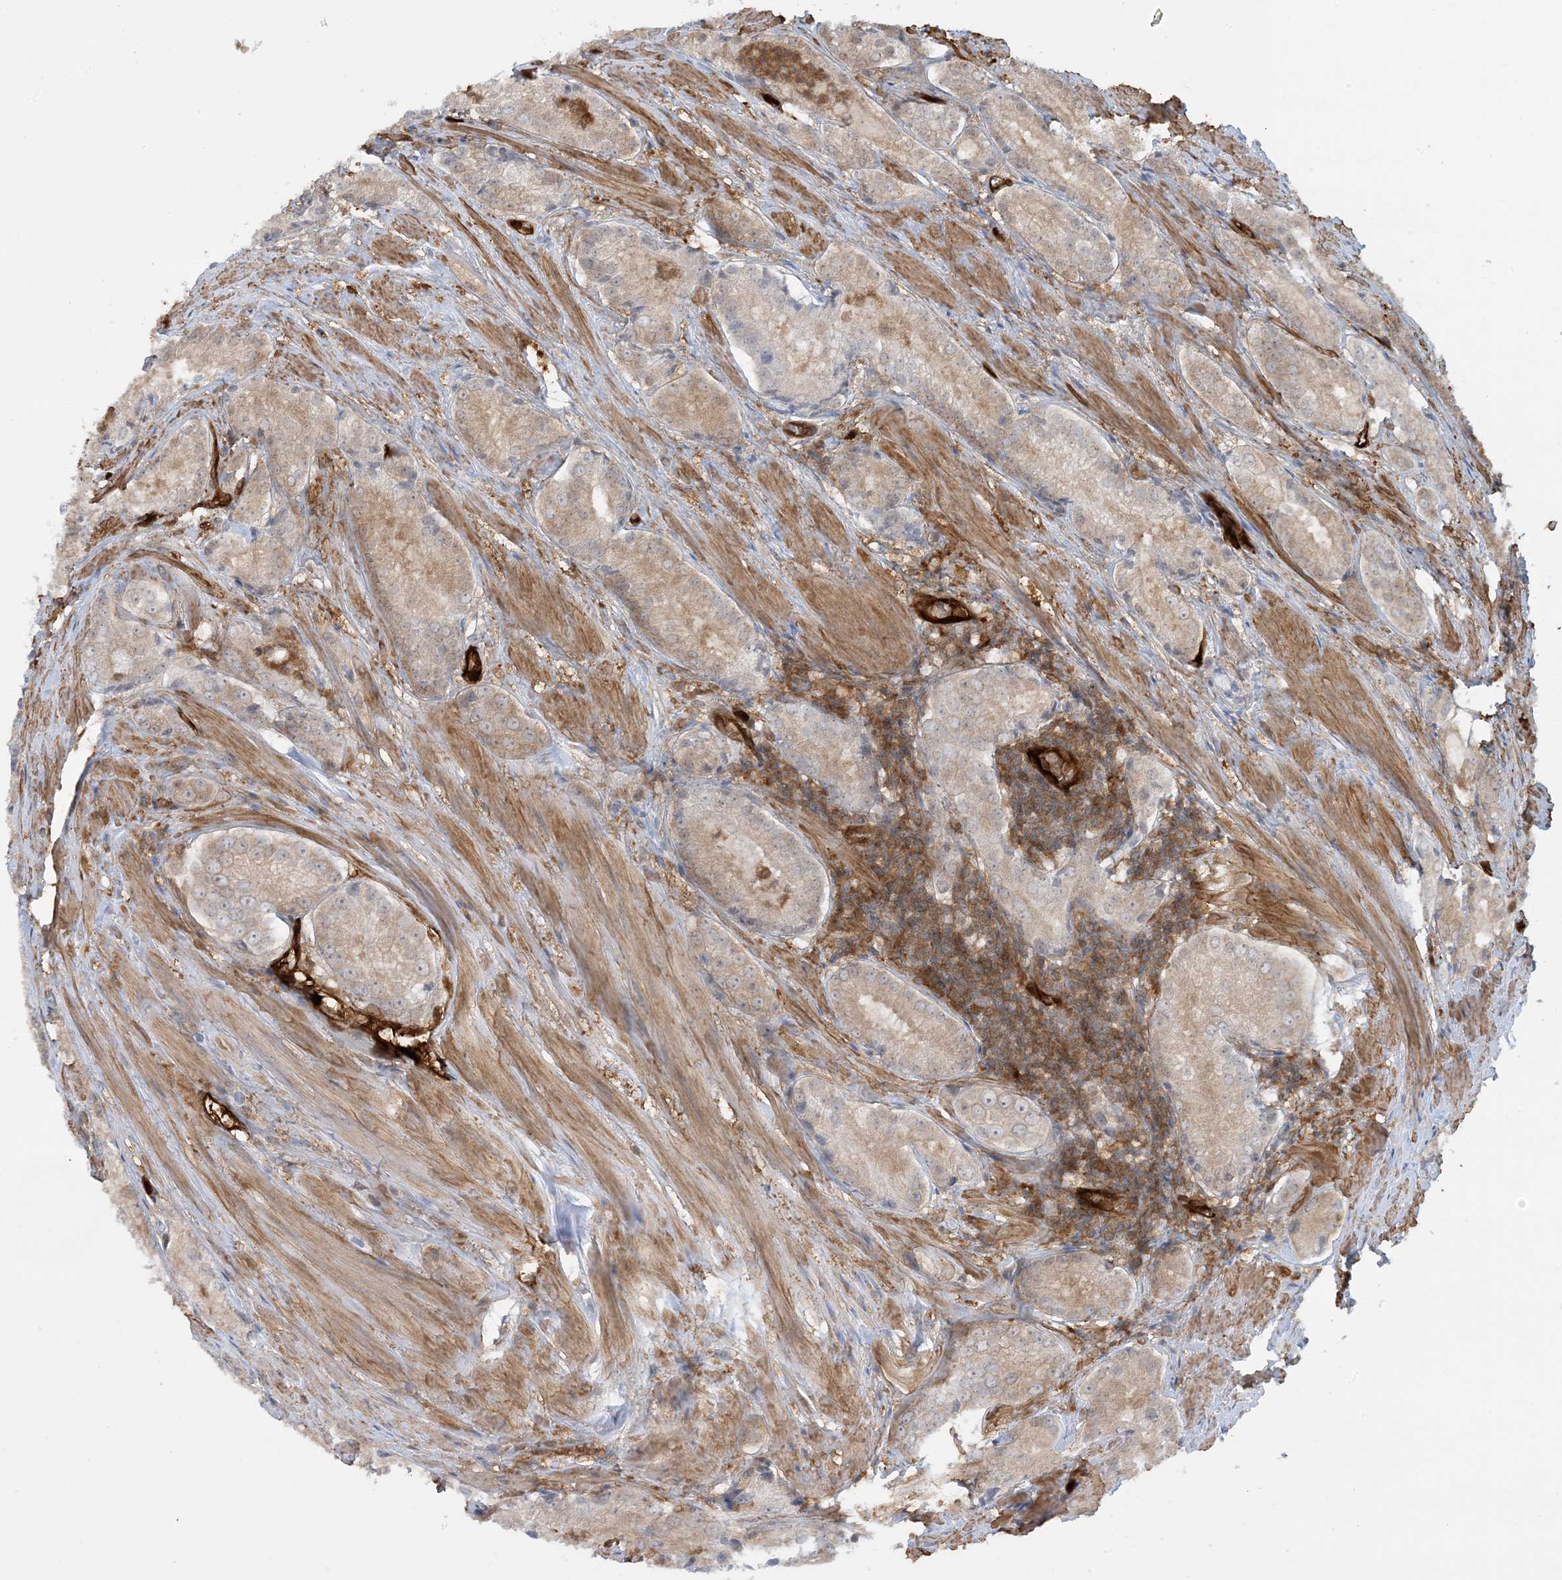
{"staining": {"intensity": "weak", "quantity": "<25%", "location": "cytoplasmic/membranous"}, "tissue": "prostate cancer", "cell_type": "Tumor cells", "image_type": "cancer", "snomed": [{"axis": "morphology", "description": "Adenocarcinoma, Low grade"}, {"axis": "topography", "description": "Prostate"}], "caption": "Human adenocarcinoma (low-grade) (prostate) stained for a protein using IHC reveals no positivity in tumor cells.", "gene": "PPM1F", "patient": {"sex": "male", "age": 54}}